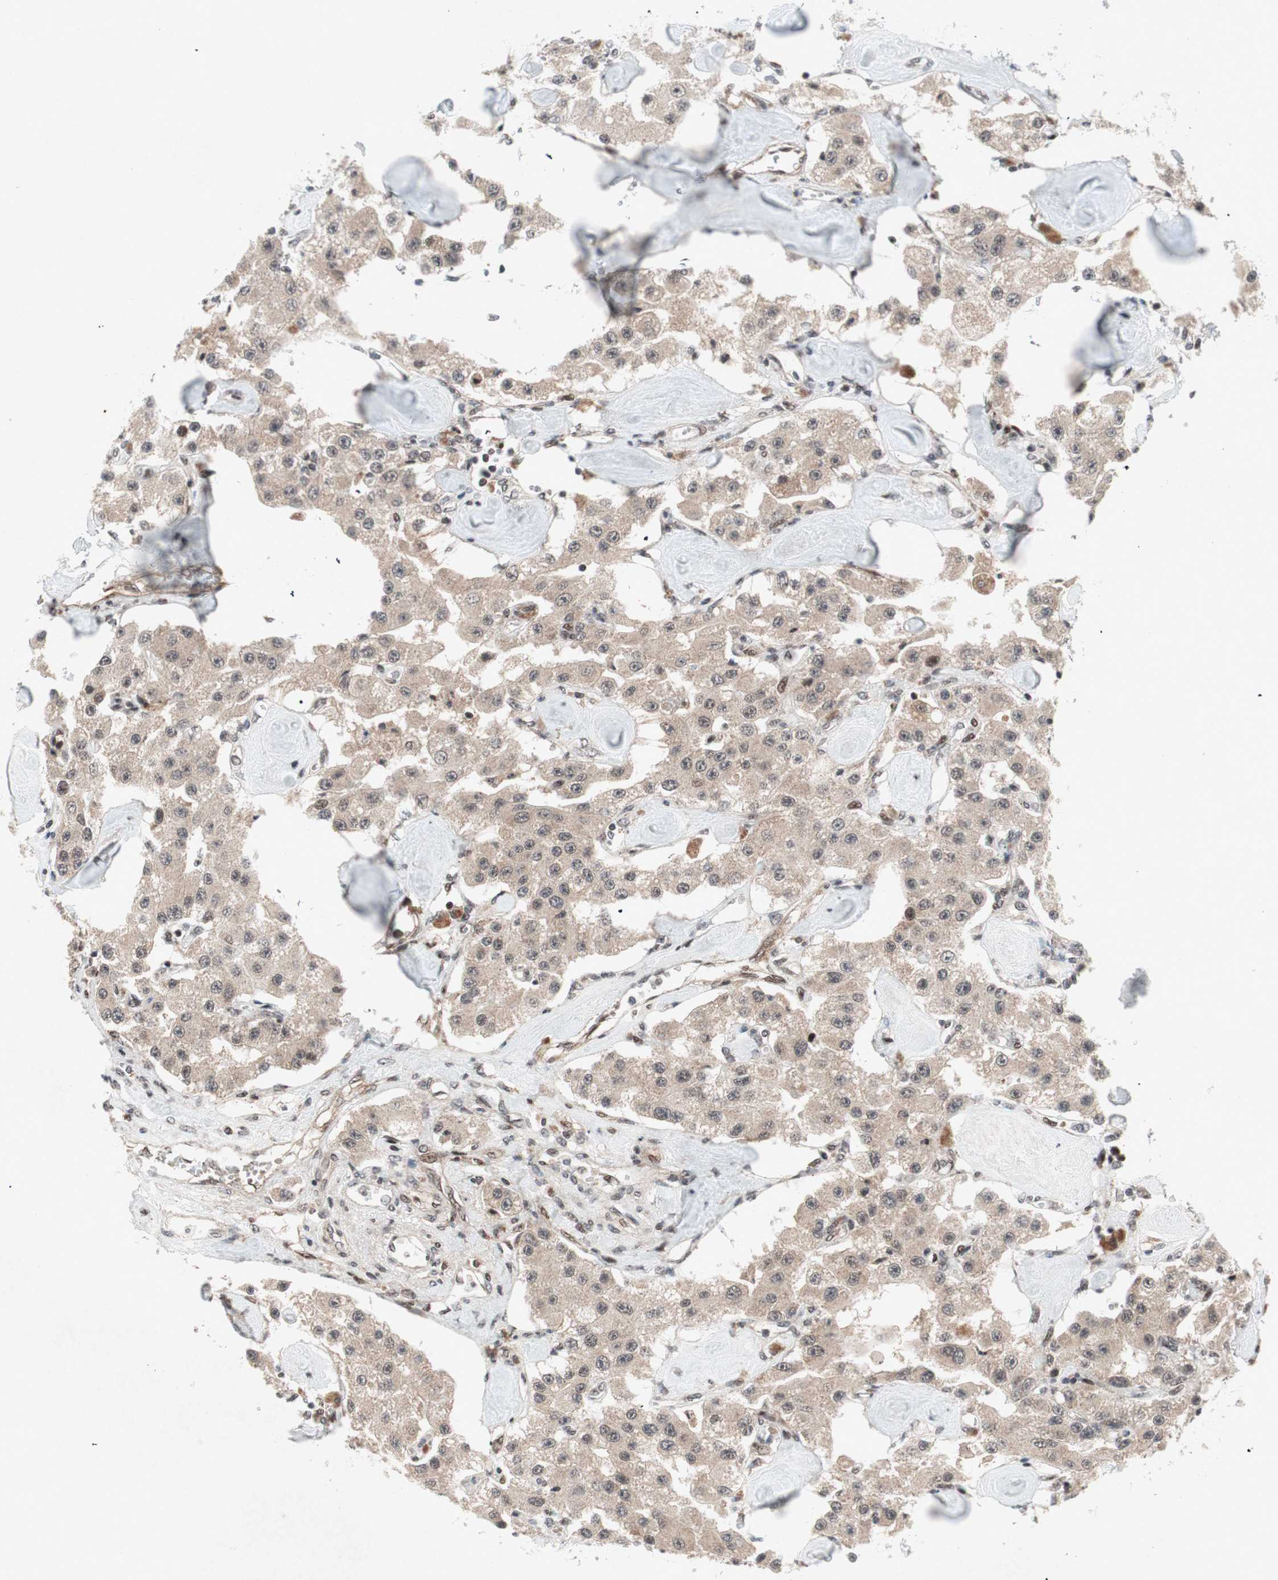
{"staining": {"intensity": "weak", "quantity": ">75%", "location": "cytoplasmic/membranous"}, "tissue": "carcinoid", "cell_type": "Tumor cells", "image_type": "cancer", "snomed": [{"axis": "morphology", "description": "Carcinoid, malignant, NOS"}, {"axis": "topography", "description": "Pancreas"}], "caption": "Protein analysis of carcinoid (malignant) tissue displays weak cytoplasmic/membranous staining in approximately >75% of tumor cells.", "gene": "TCF12", "patient": {"sex": "male", "age": 41}}